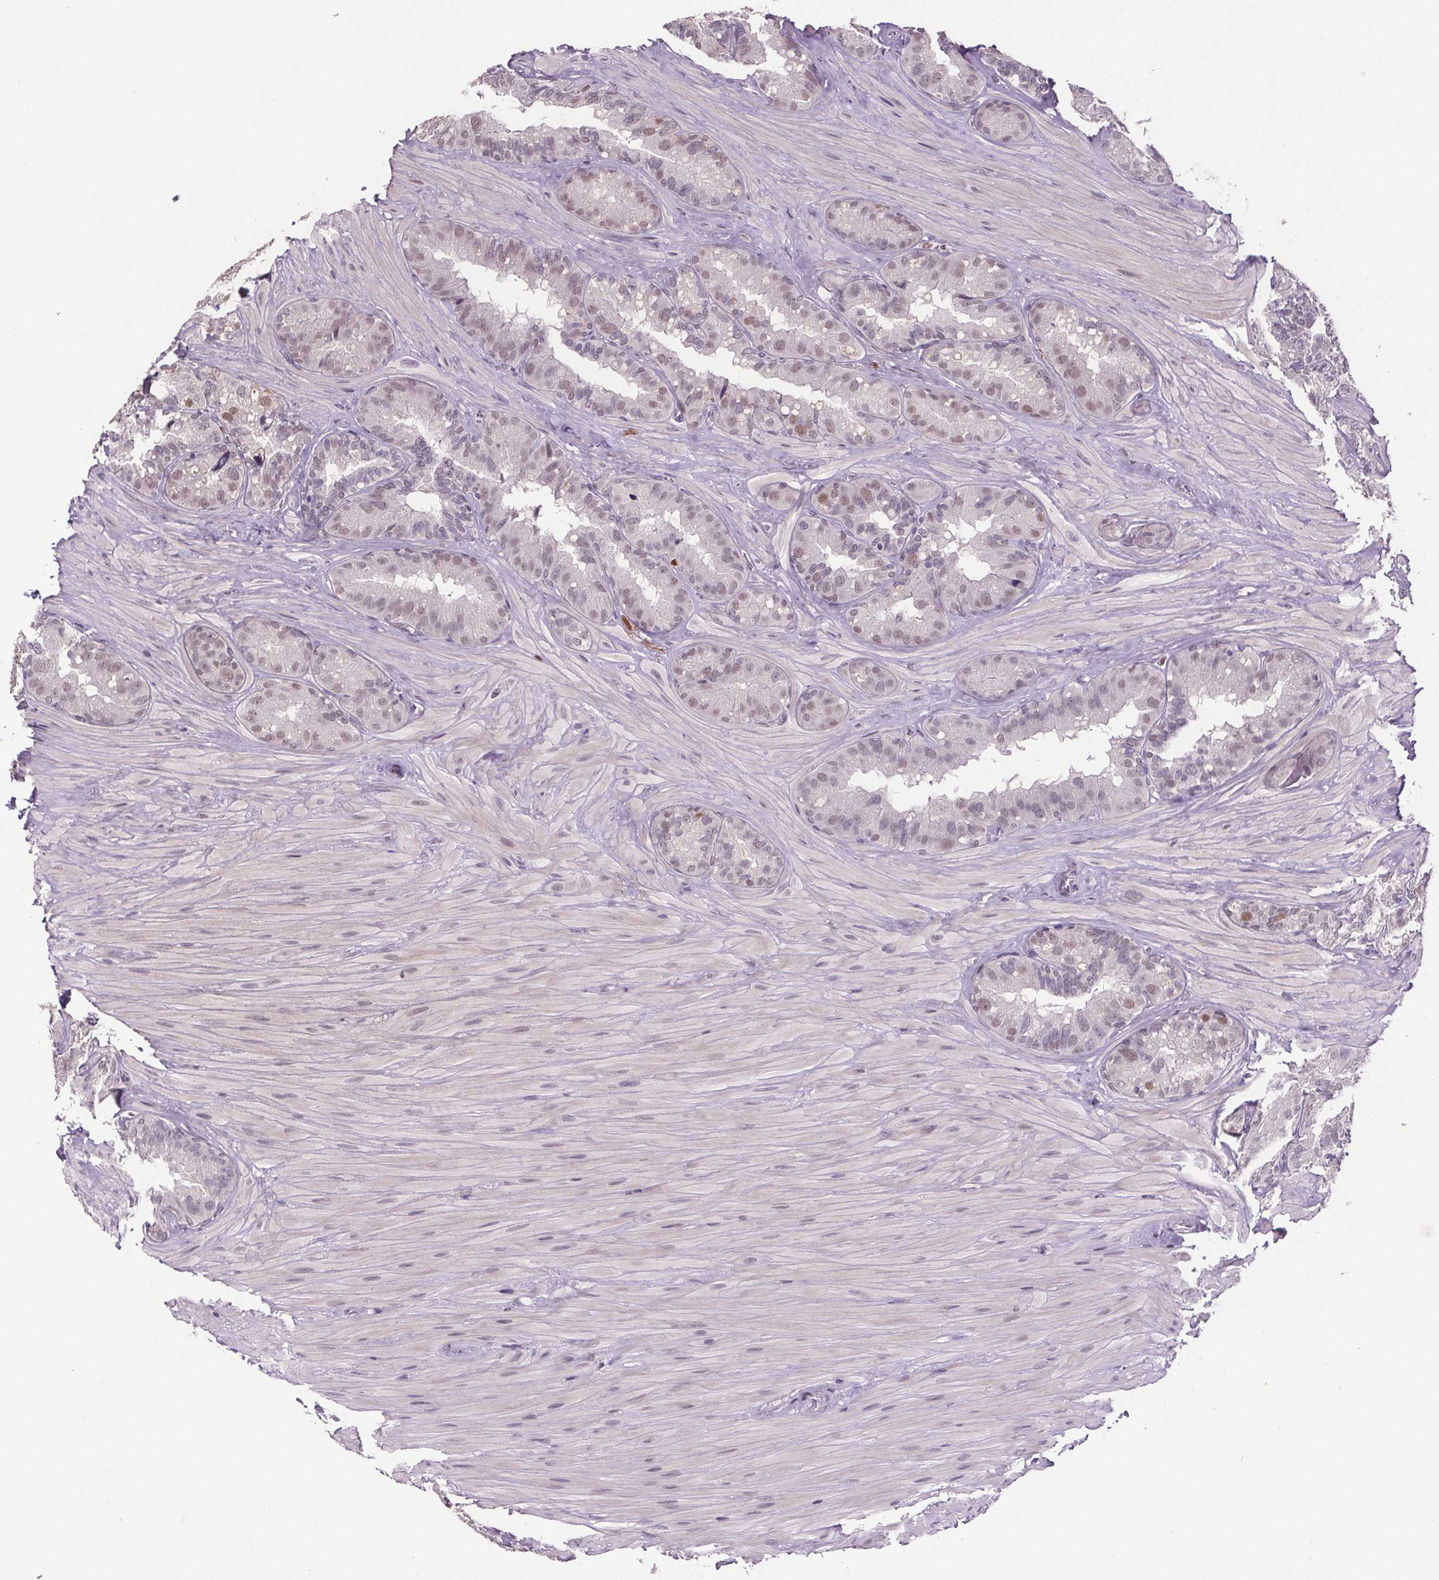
{"staining": {"intensity": "weak", "quantity": "<25%", "location": "nuclear"}, "tissue": "seminal vesicle", "cell_type": "Glandular cells", "image_type": "normal", "snomed": [{"axis": "morphology", "description": "Normal tissue, NOS"}, {"axis": "topography", "description": "Seminal veicle"}], "caption": "Immunohistochemistry (IHC) image of normal seminal vesicle: human seminal vesicle stained with DAB (3,3'-diaminobenzidine) shows no significant protein positivity in glandular cells.", "gene": "CENPF", "patient": {"sex": "male", "age": 60}}